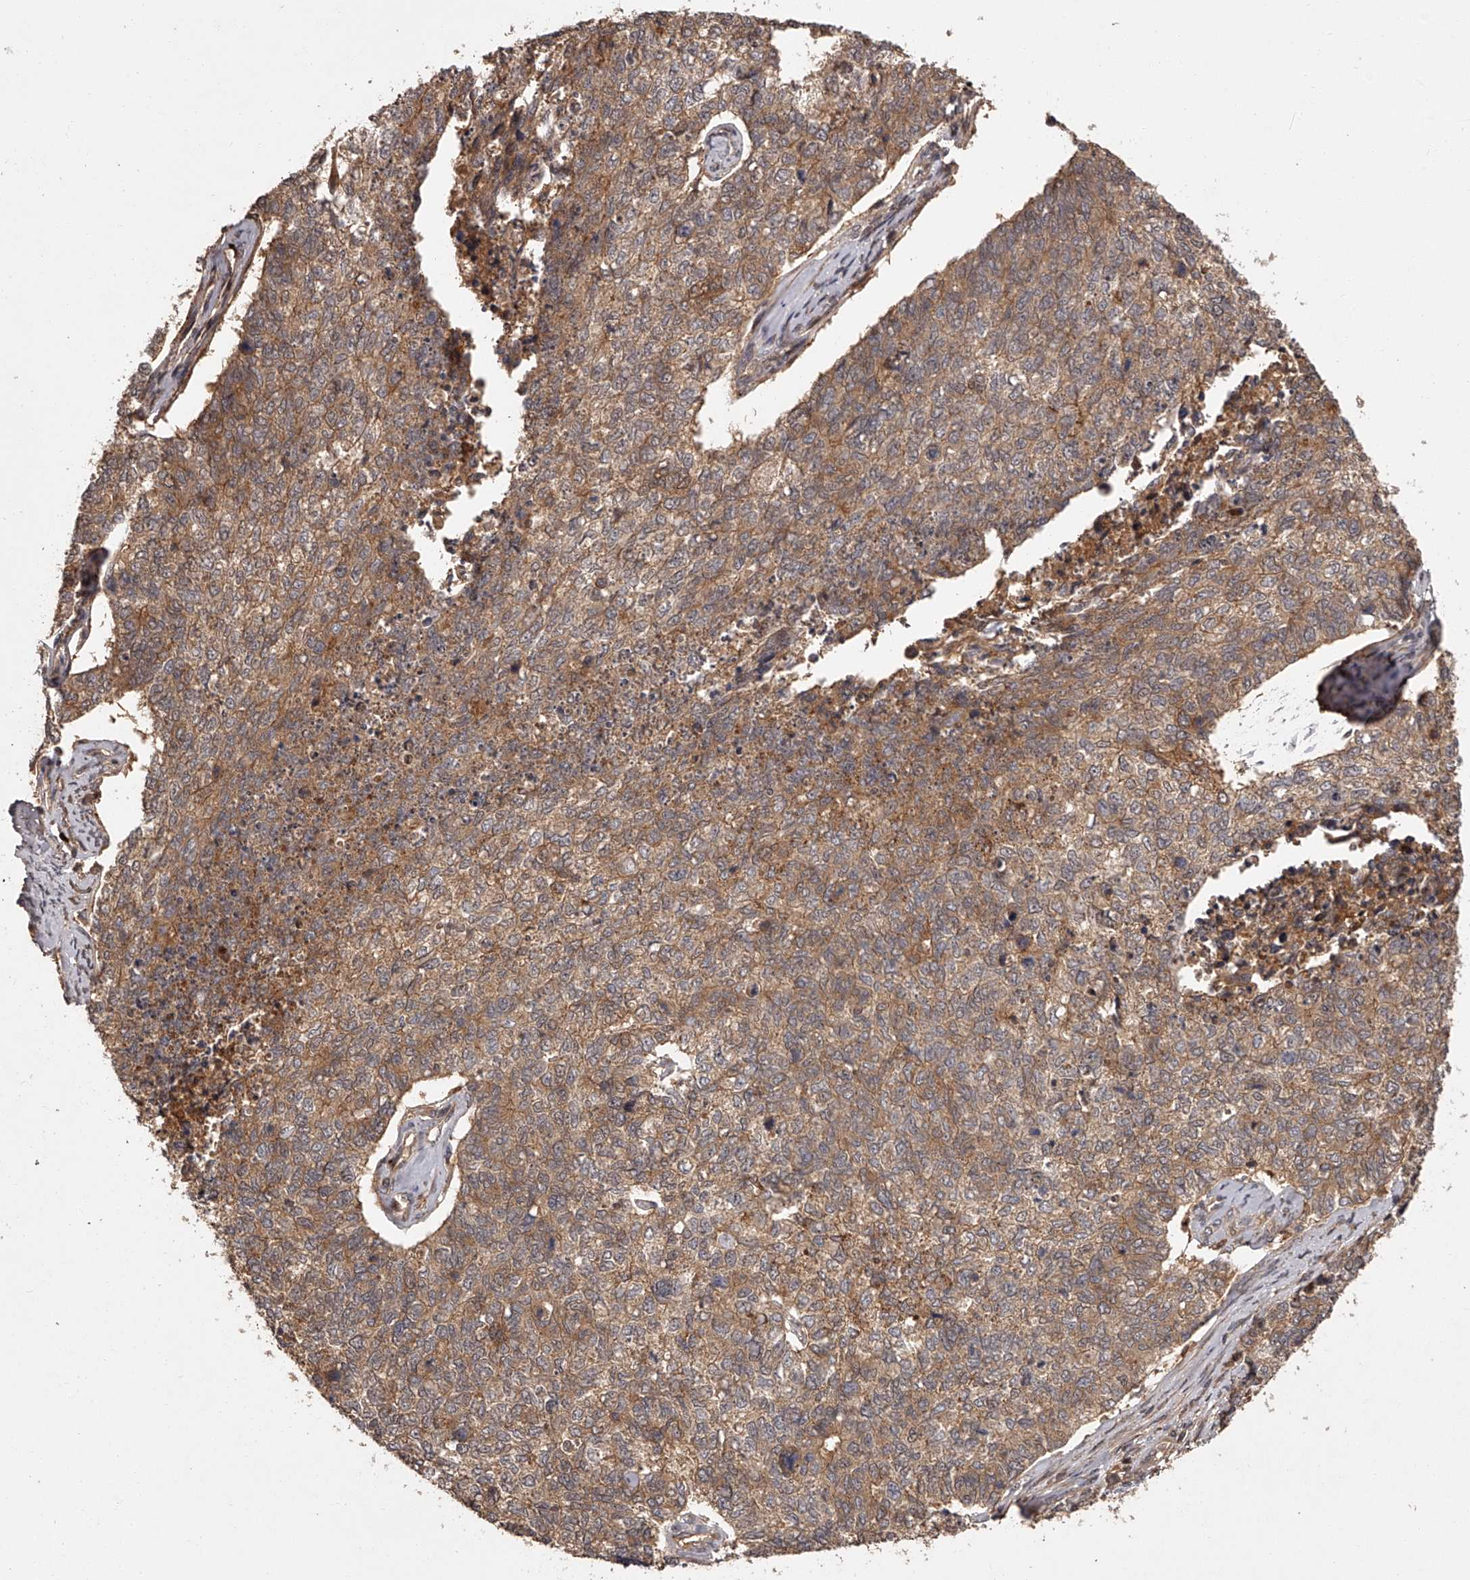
{"staining": {"intensity": "moderate", "quantity": ">75%", "location": "cytoplasmic/membranous"}, "tissue": "cervical cancer", "cell_type": "Tumor cells", "image_type": "cancer", "snomed": [{"axis": "morphology", "description": "Squamous cell carcinoma, NOS"}, {"axis": "topography", "description": "Cervix"}], "caption": "IHC staining of cervical cancer (squamous cell carcinoma), which exhibits medium levels of moderate cytoplasmic/membranous positivity in about >75% of tumor cells indicating moderate cytoplasmic/membranous protein positivity. The staining was performed using DAB (brown) for protein detection and nuclei were counterstained in hematoxylin (blue).", "gene": "CRYZL1", "patient": {"sex": "female", "age": 63}}